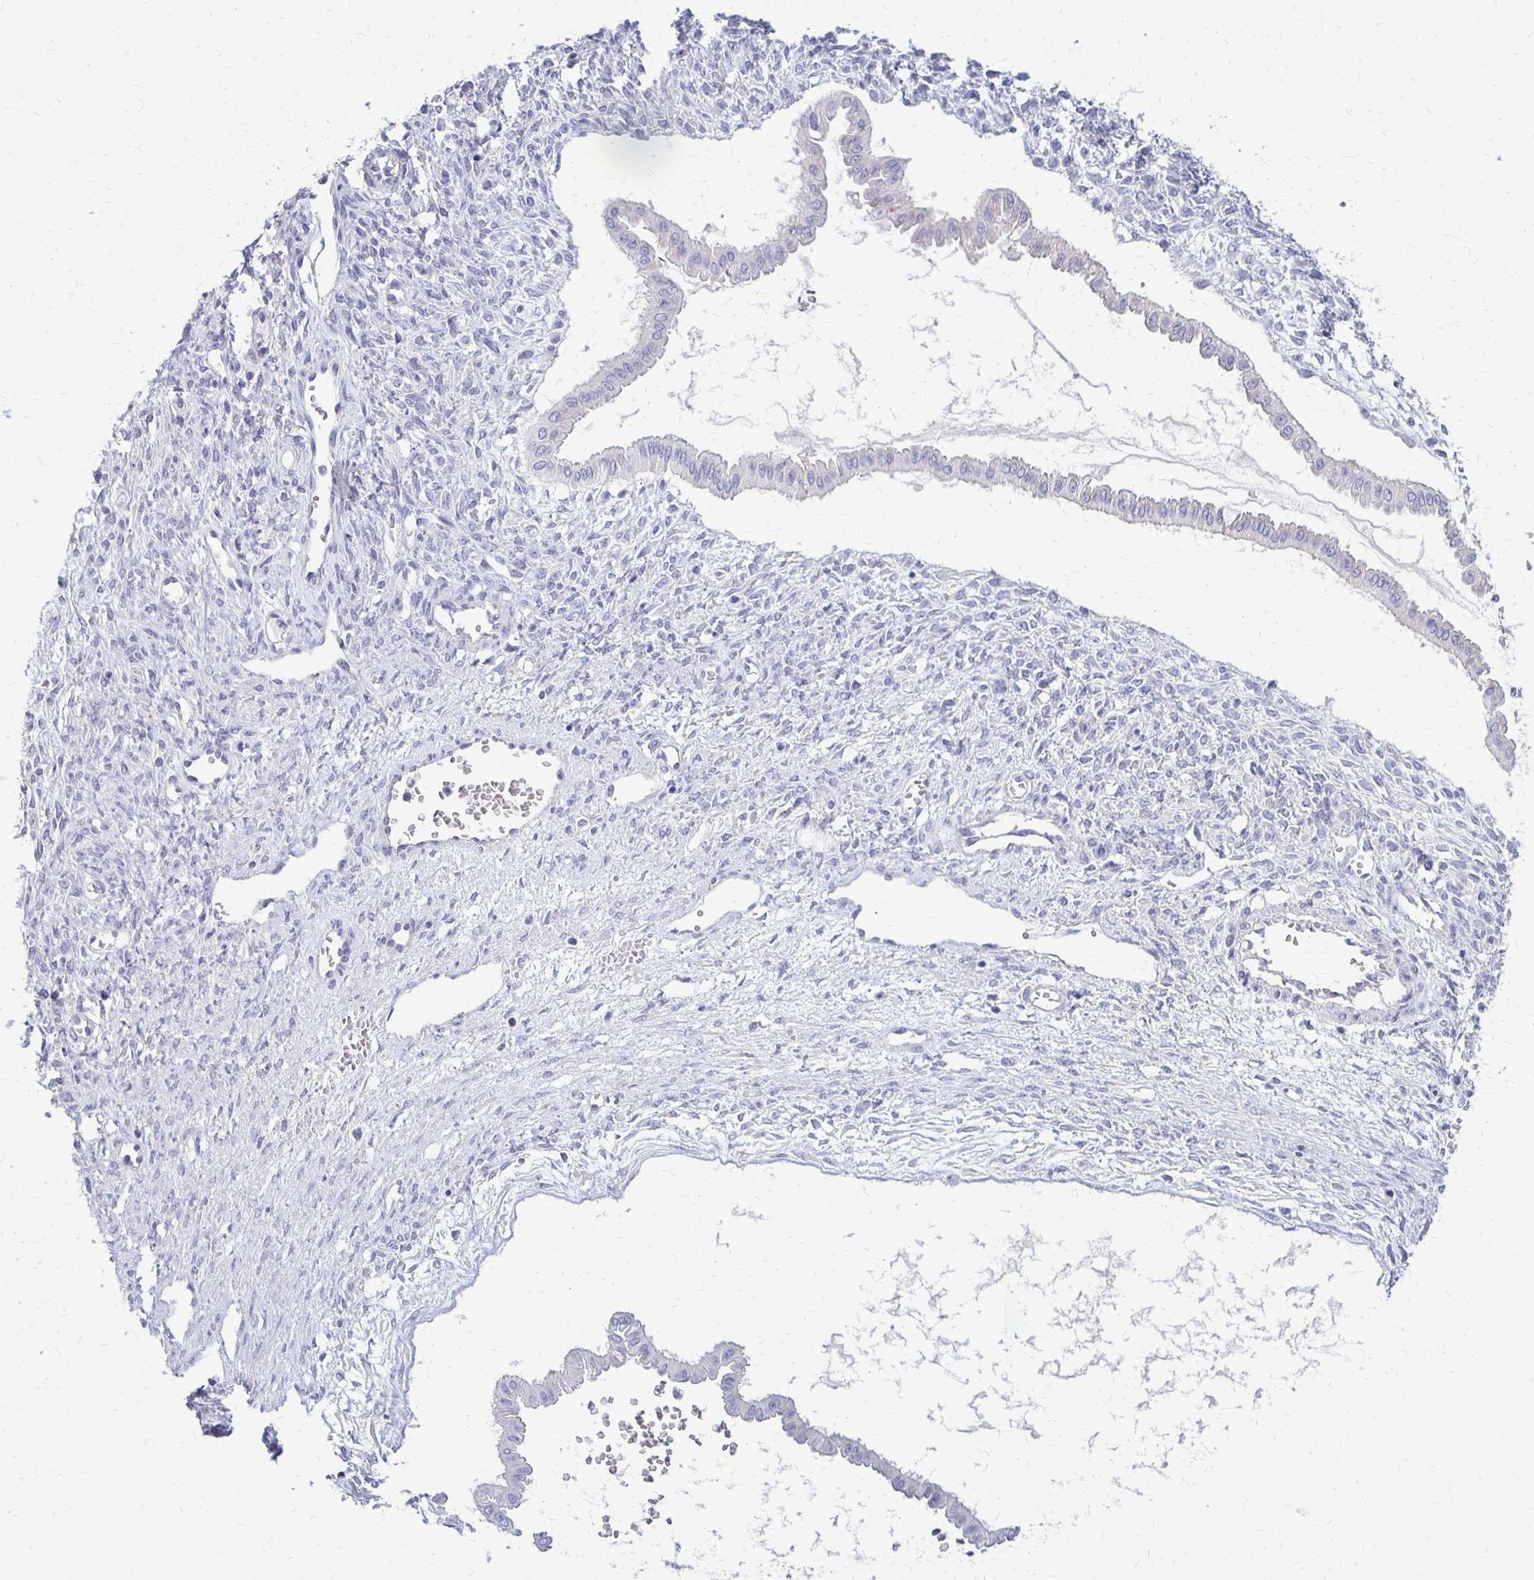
{"staining": {"intensity": "negative", "quantity": "none", "location": "none"}, "tissue": "ovarian cancer", "cell_type": "Tumor cells", "image_type": "cancer", "snomed": [{"axis": "morphology", "description": "Cystadenocarcinoma, mucinous, NOS"}, {"axis": "topography", "description": "Ovary"}], "caption": "Ovarian mucinous cystadenocarcinoma was stained to show a protein in brown. There is no significant staining in tumor cells.", "gene": "RHOC", "patient": {"sex": "female", "age": 73}}